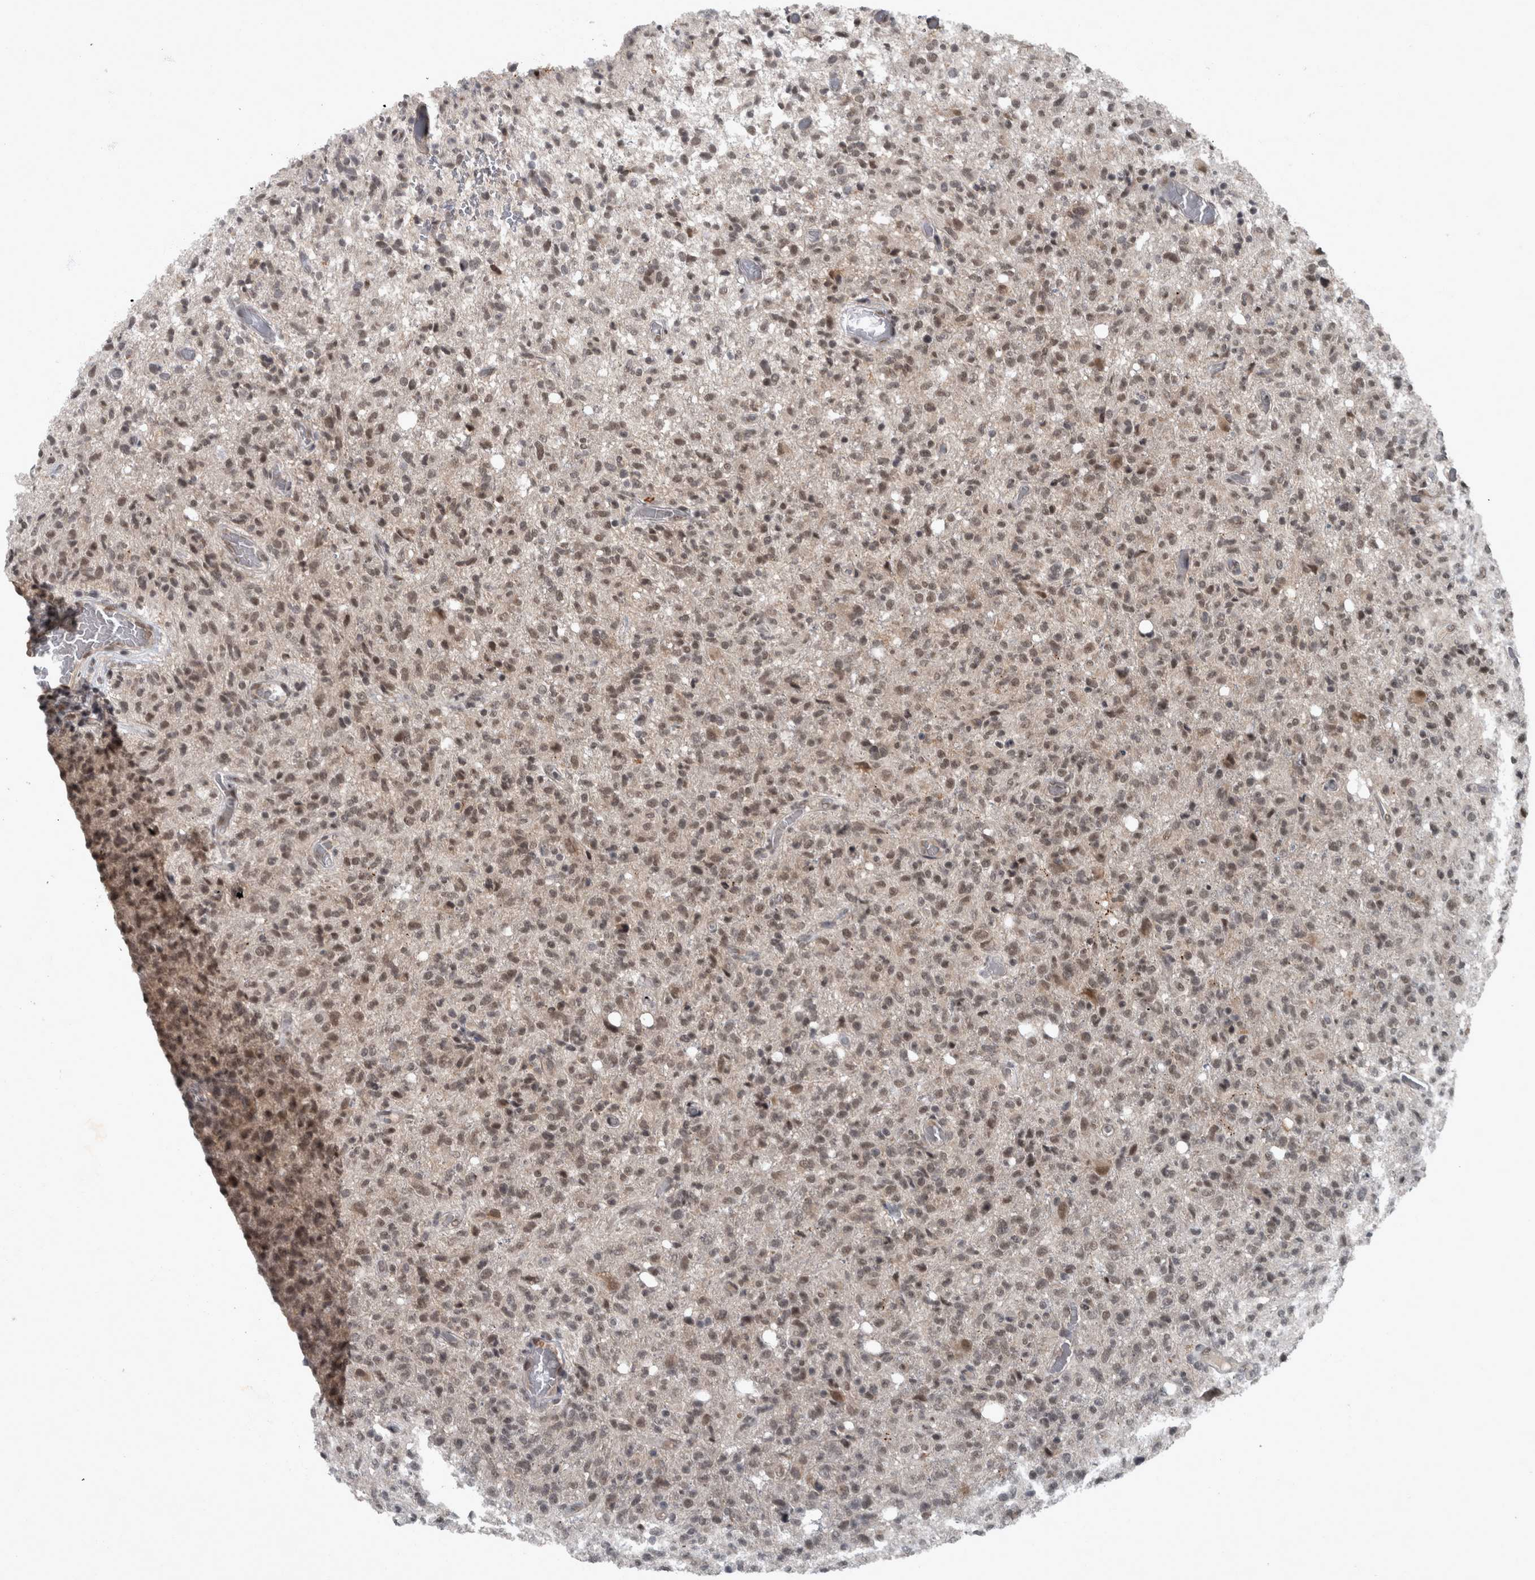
{"staining": {"intensity": "moderate", "quantity": ">75%", "location": "nuclear"}, "tissue": "glioma", "cell_type": "Tumor cells", "image_type": "cancer", "snomed": [{"axis": "morphology", "description": "Glioma, malignant, High grade"}, {"axis": "topography", "description": "Brain"}], "caption": "The micrograph displays immunohistochemical staining of glioma. There is moderate nuclear expression is seen in about >75% of tumor cells. The protein of interest is stained brown, and the nuclei are stained in blue (DAB IHC with brightfield microscopy, high magnification).", "gene": "WDR33", "patient": {"sex": "female", "age": 57}}